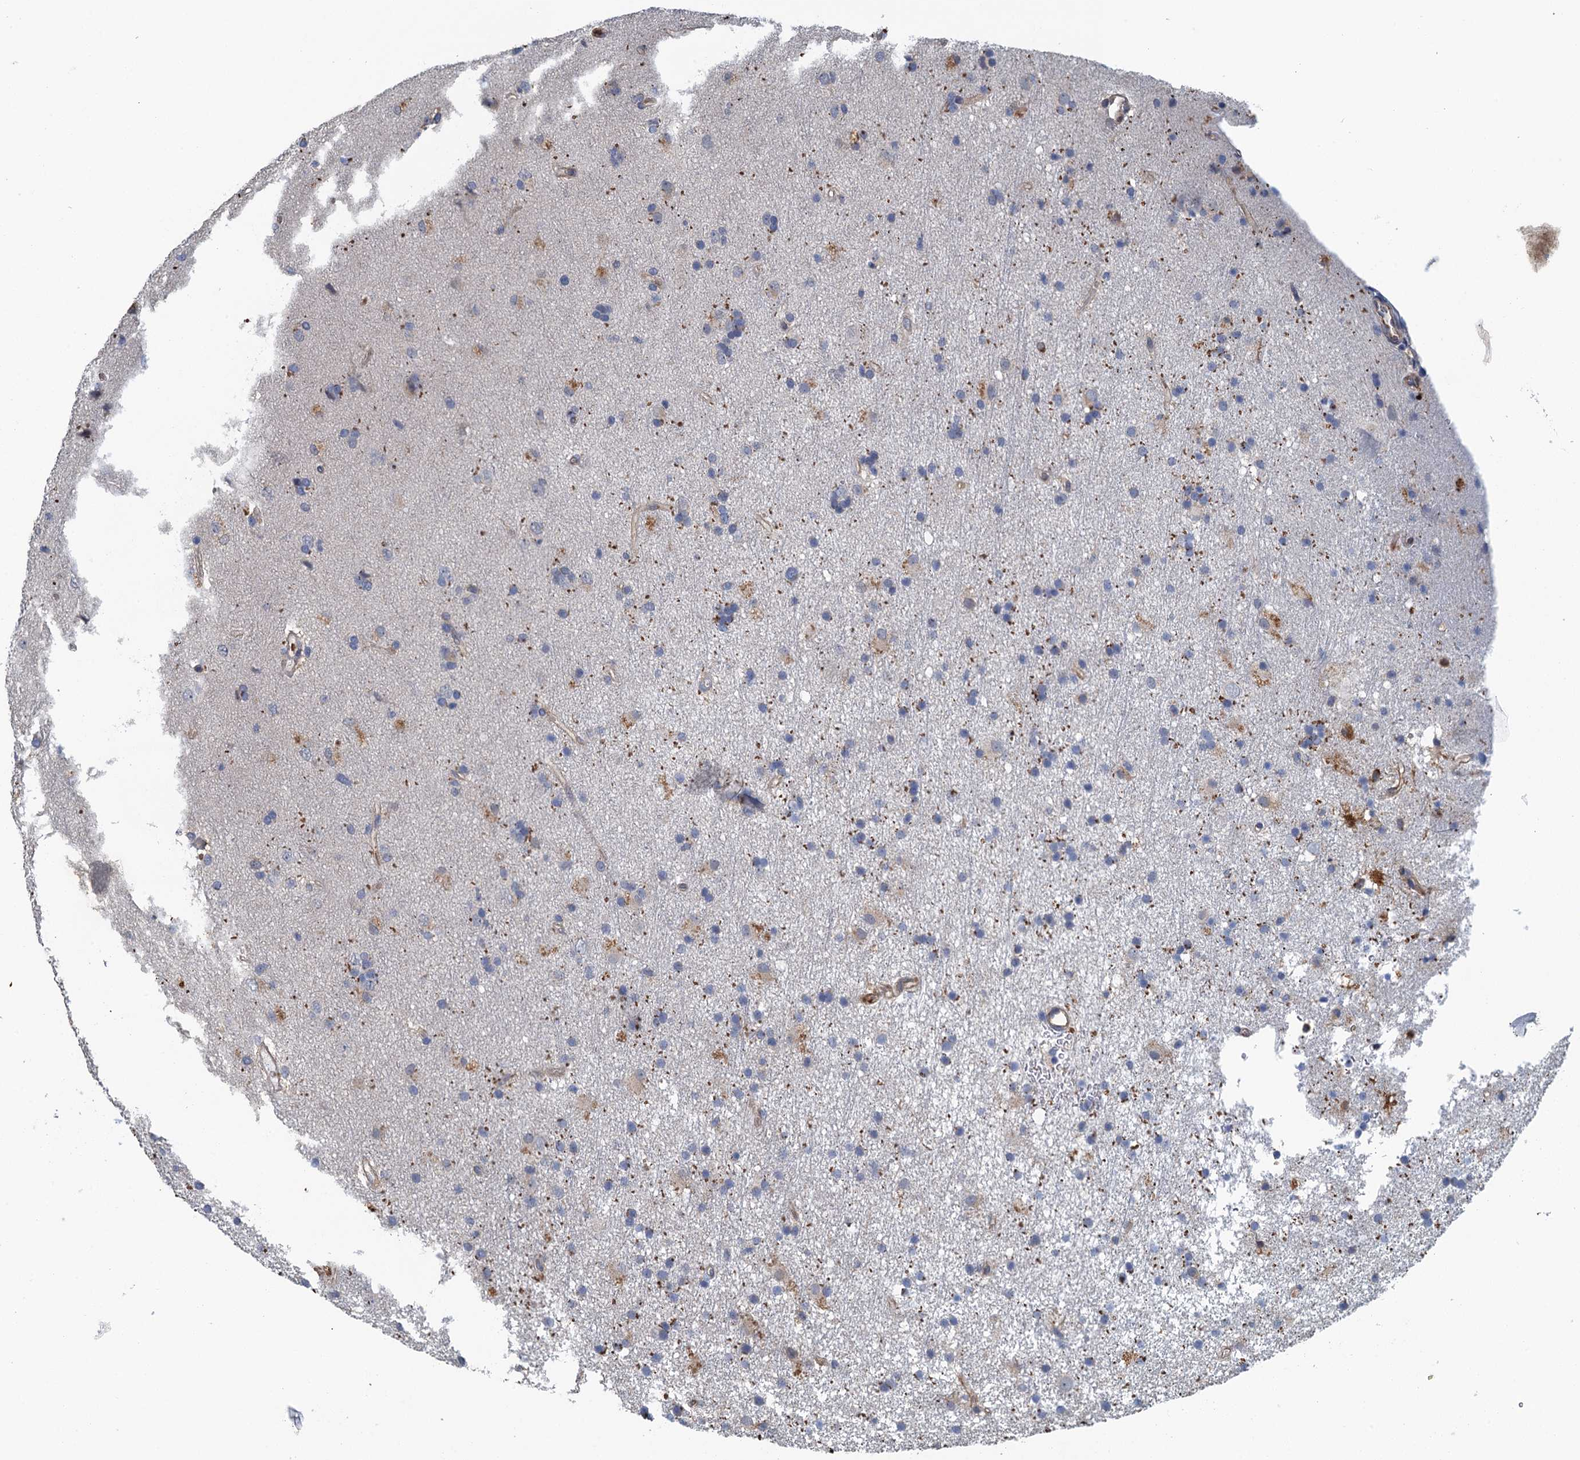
{"staining": {"intensity": "negative", "quantity": "none", "location": "none"}, "tissue": "glioma", "cell_type": "Tumor cells", "image_type": "cancer", "snomed": [{"axis": "morphology", "description": "Glioma, malignant, High grade"}, {"axis": "topography", "description": "Brain"}], "caption": "The photomicrograph shows no significant positivity in tumor cells of malignant glioma (high-grade).", "gene": "RSAD2", "patient": {"sex": "male", "age": 77}}